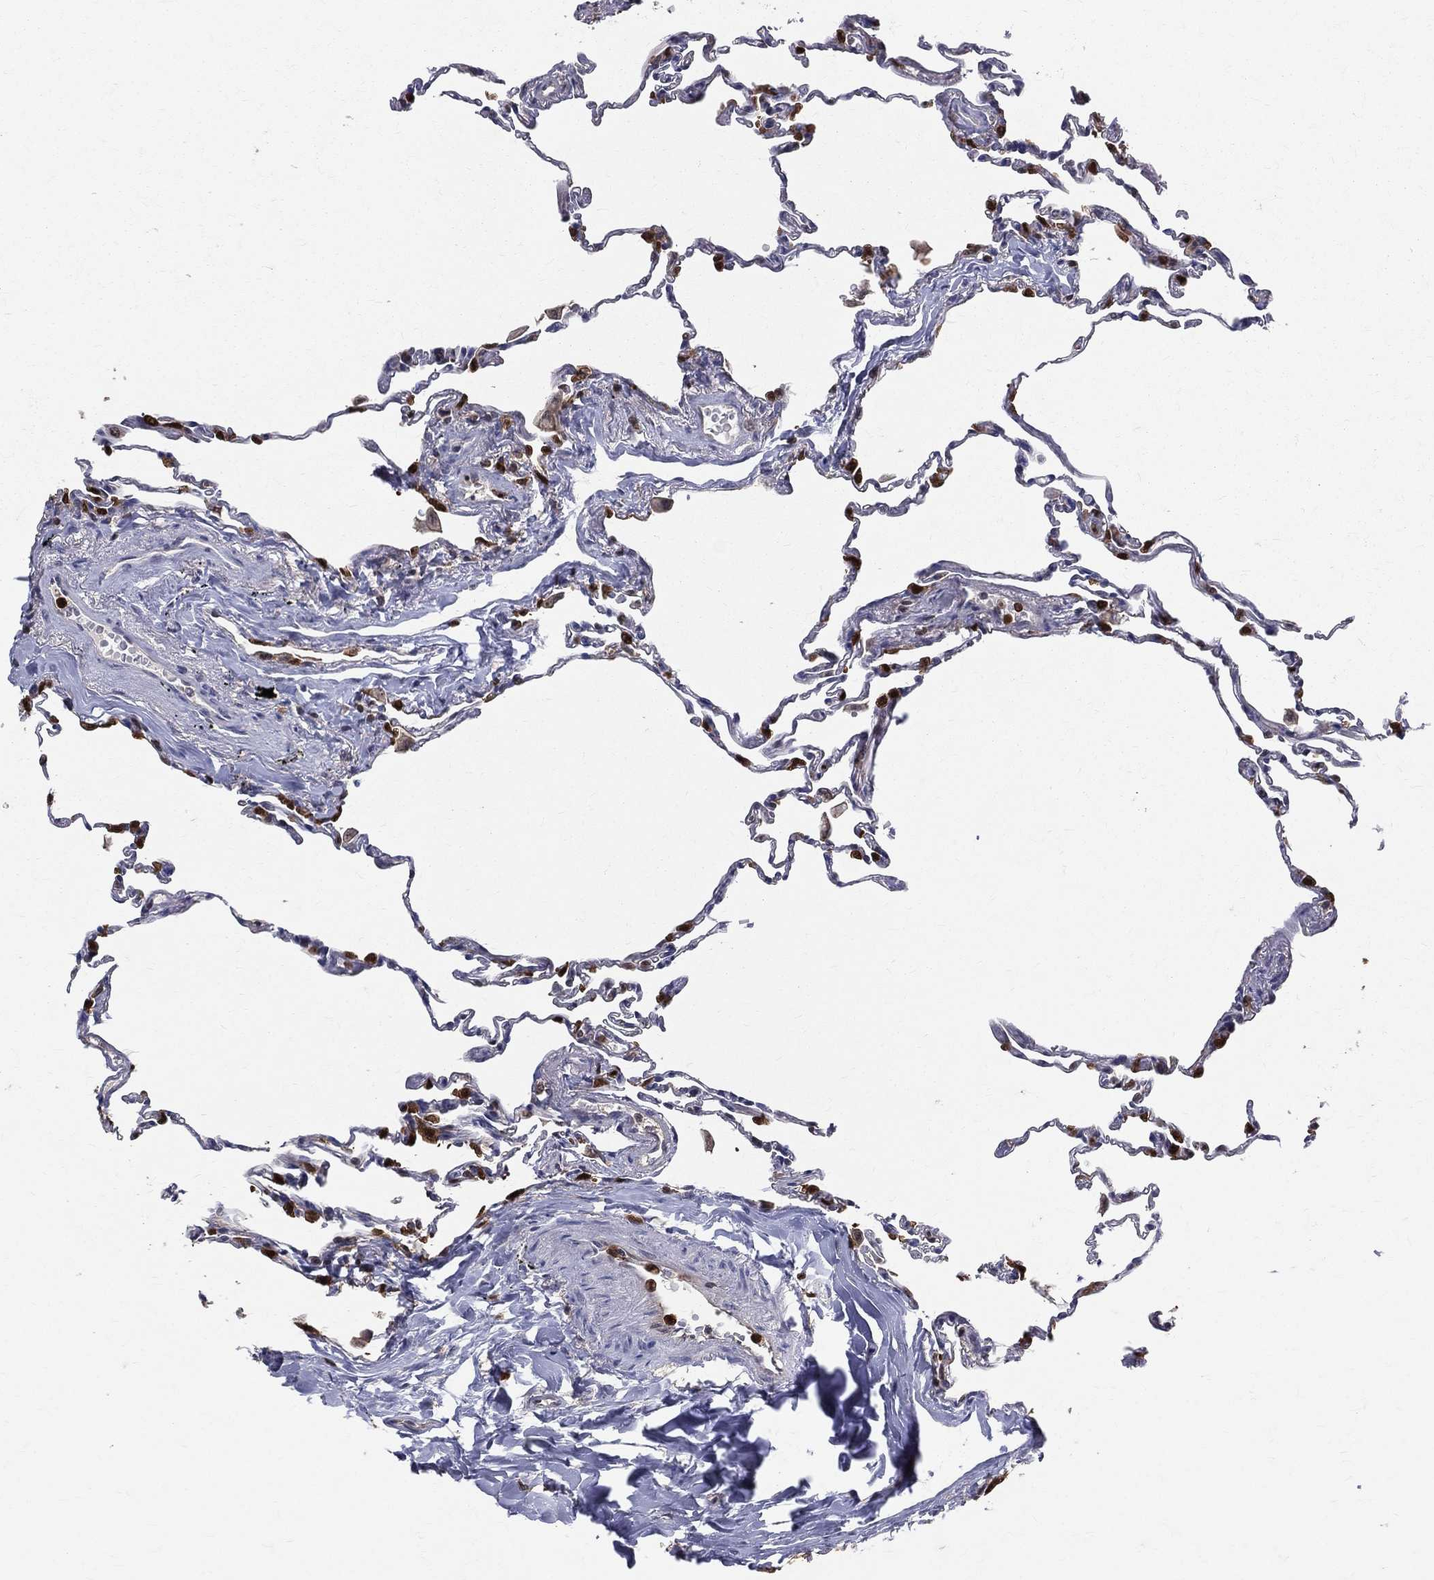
{"staining": {"intensity": "strong", "quantity": "<25%", "location": "nuclear"}, "tissue": "lung", "cell_type": "Alveolar cells", "image_type": "normal", "snomed": [{"axis": "morphology", "description": "Normal tissue, NOS"}, {"axis": "topography", "description": "Lung"}], "caption": "Human lung stained for a protein (brown) displays strong nuclear positive staining in approximately <25% of alveolar cells.", "gene": "ENO1", "patient": {"sex": "female", "age": 57}}